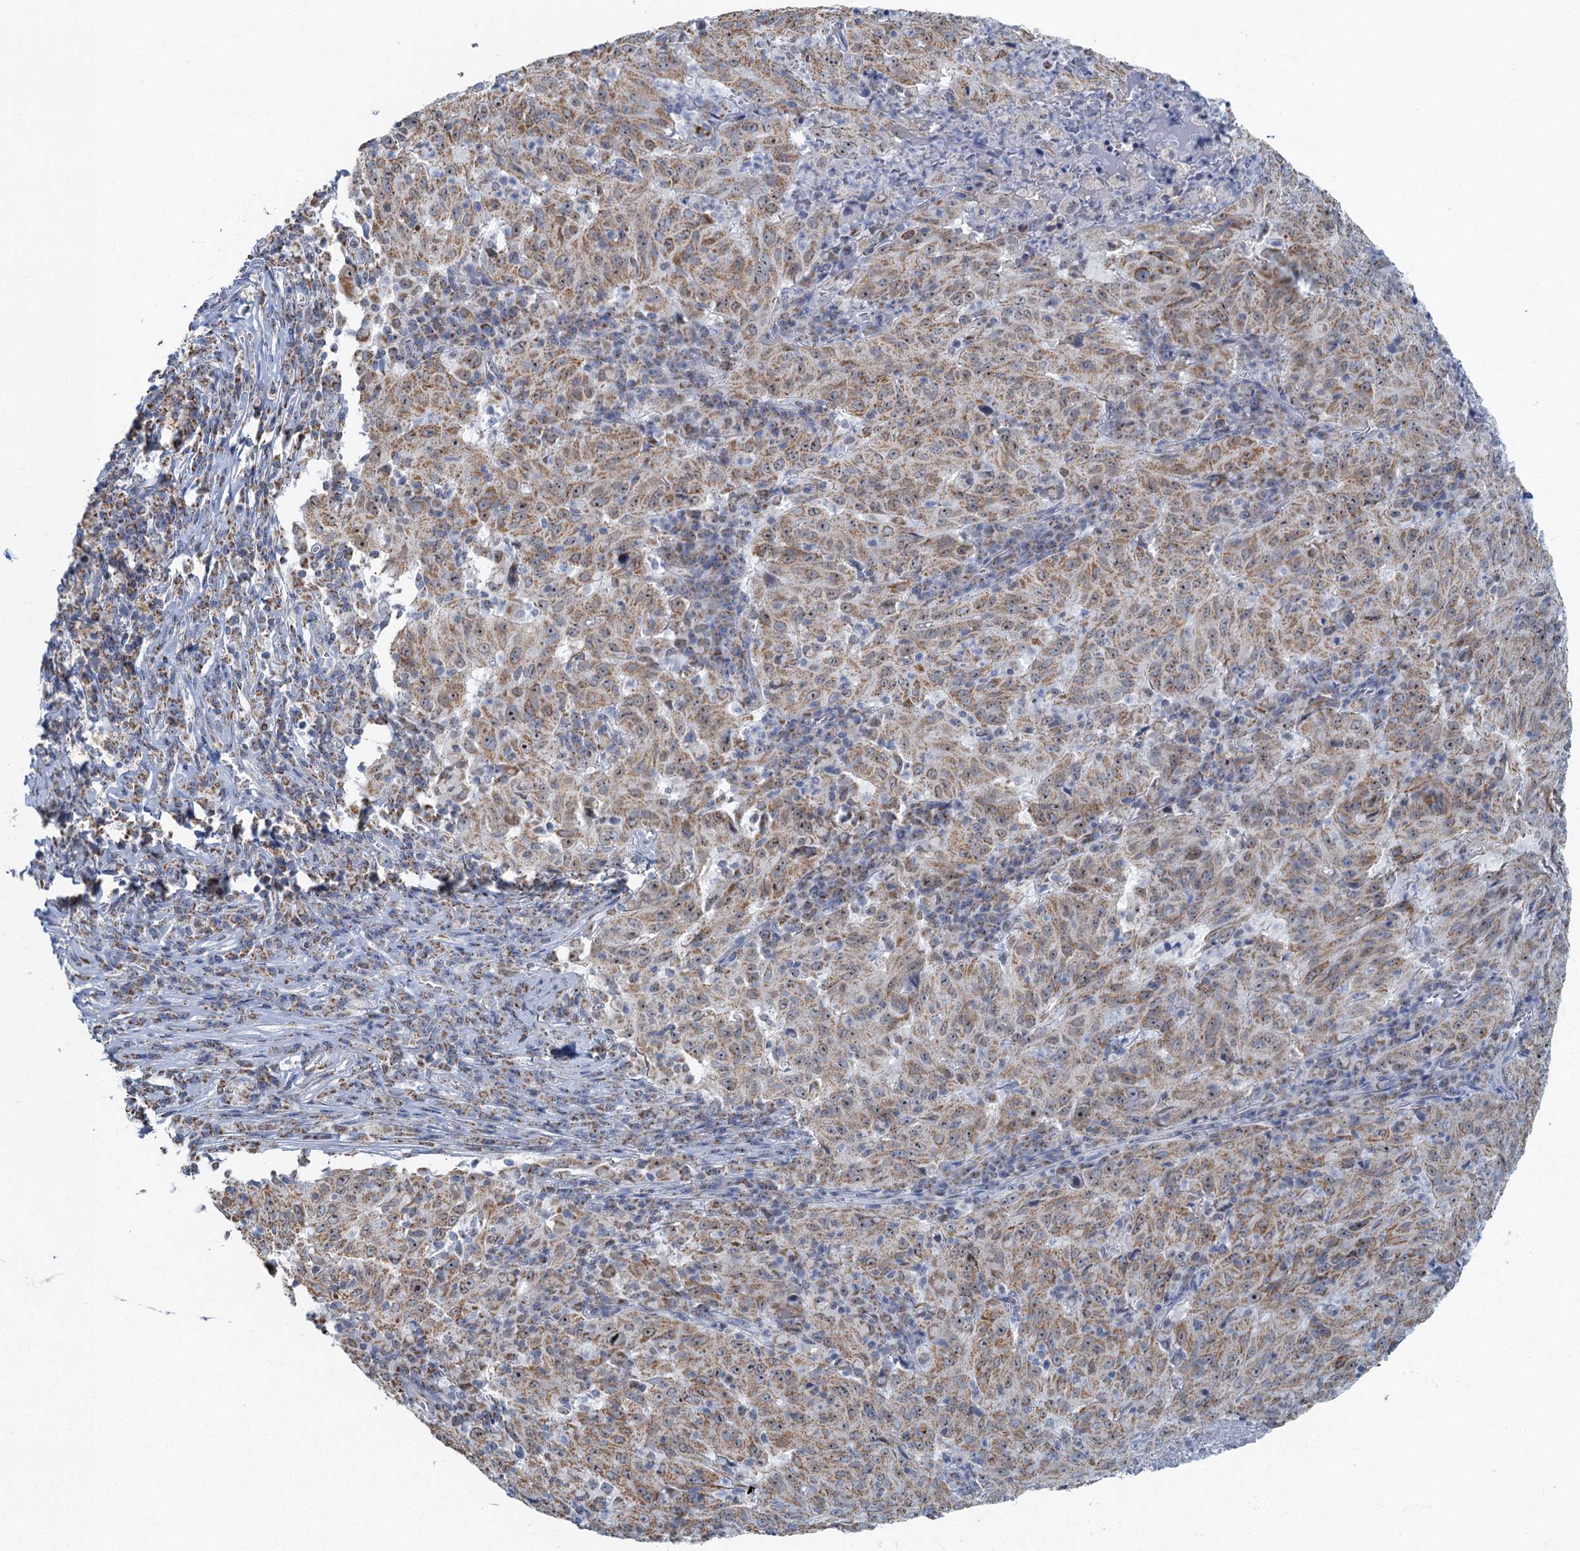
{"staining": {"intensity": "moderate", "quantity": ">75%", "location": "cytoplasmic/membranous"}, "tissue": "pancreatic cancer", "cell_type": "Tumor cells", "image_type": "cancer", "snomed": [{"axis": "morphology", "description": "Adenocarcinoma, NOS"}, {"axis": "topography", "description": "Pancreas"}], "caption": "This is a histology image of immunohistochemistry (IHC) staining of pancreatic cancer (adenocarcinoma), which shows moderate staining in the cytoplasmic/membranous of tumor cells.", "gene": "RAD9B", "patient": {"sex": "male", "age": 63}}